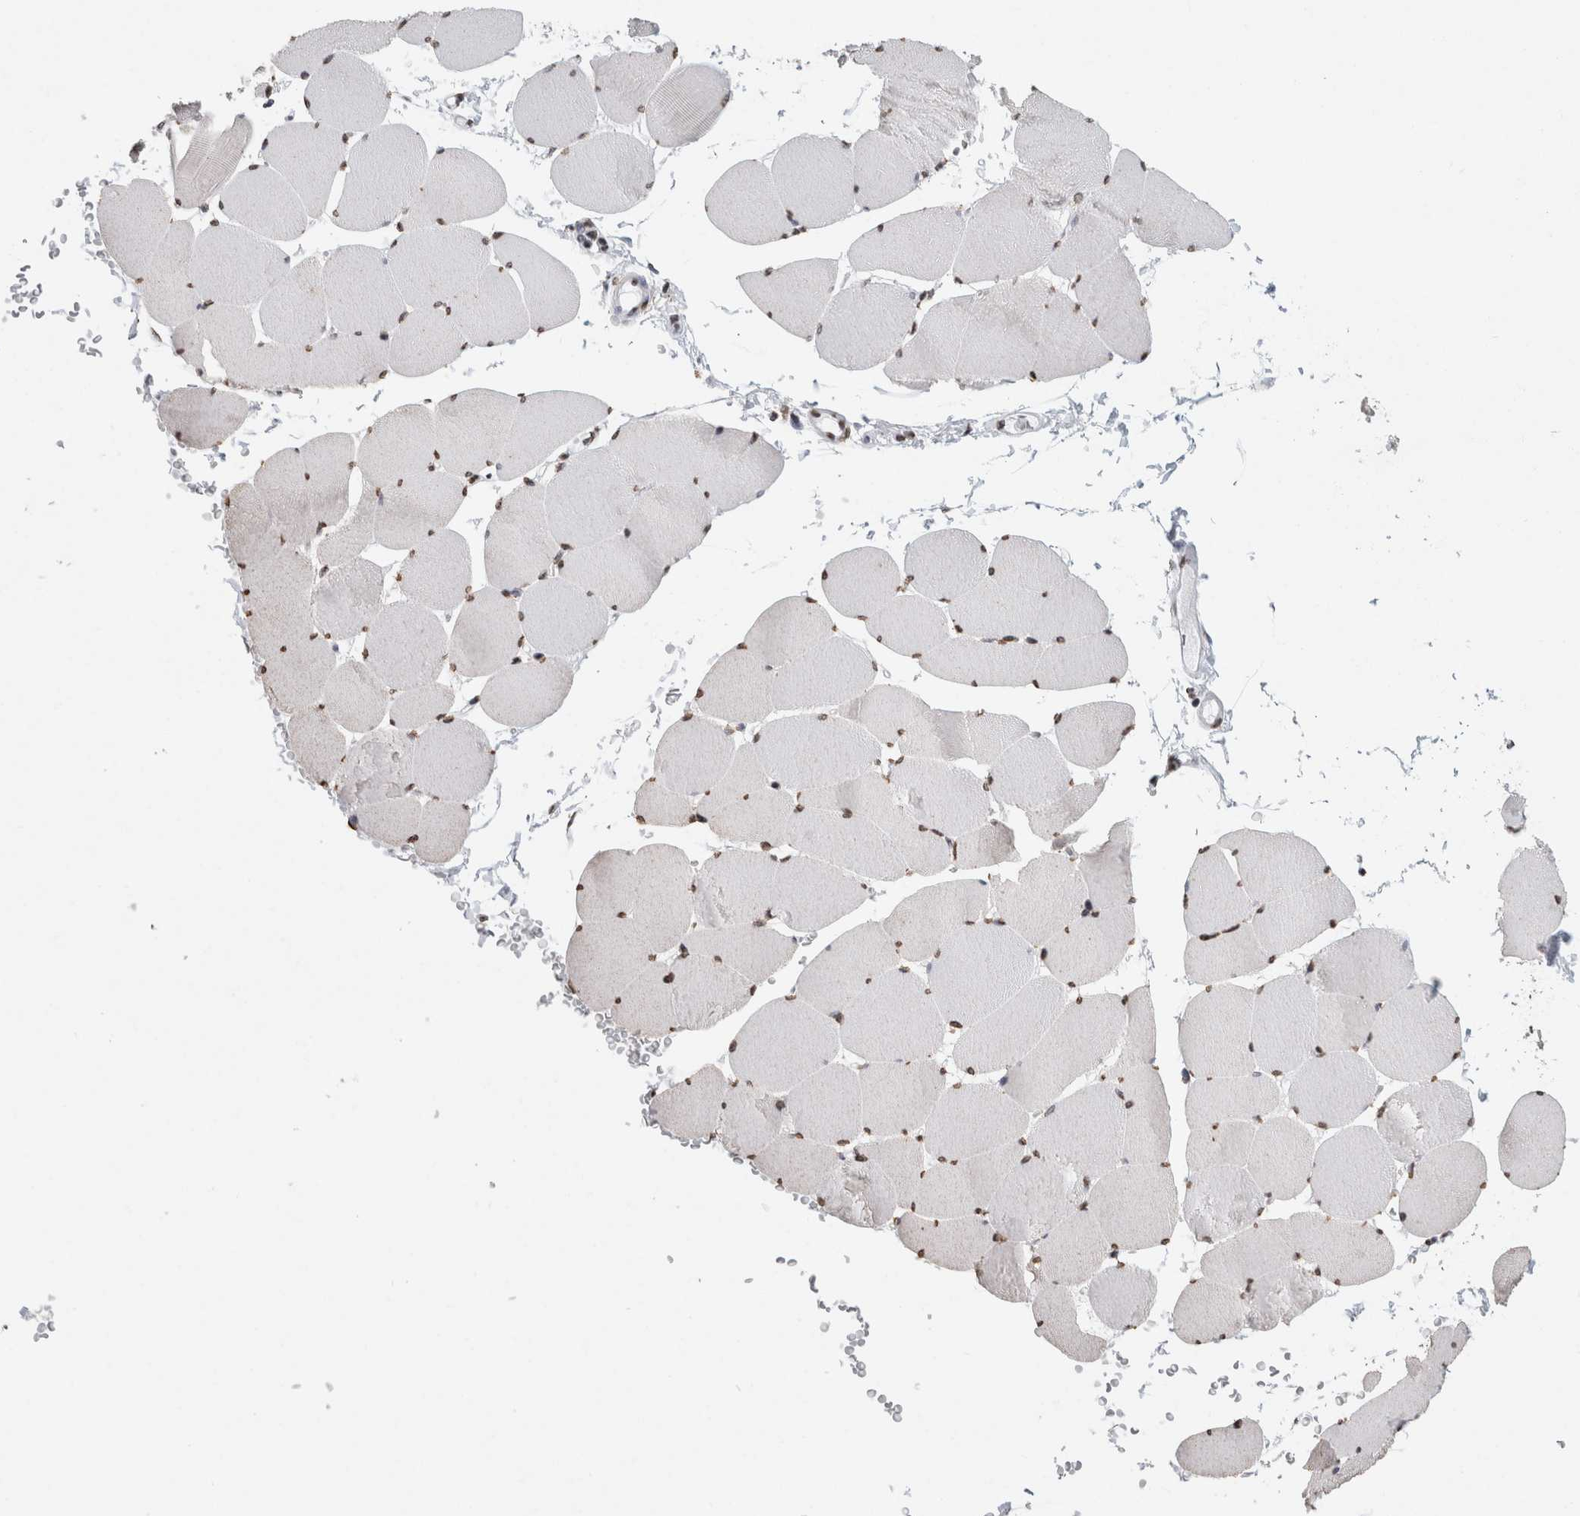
{"staining": {"intensity": "weak", "quantity": "25%-75%", "location": "nuclear"}, "tissue": "skeletal muscle", "cell_type": "Myocytes", "image_type": "normal", "snomed": [{"axis": "morphology", "description": "Normal tissue, NOS"}, {"axis": "topography", "description": "Skeletal muscle"}], "caption": "Skeletal muscle stained with IHC displays weak nuclear positivity in approximately 25%-75% of myocytes.", "gene": "CNTN1", "patient": {"sex": "male", "age": 62}}